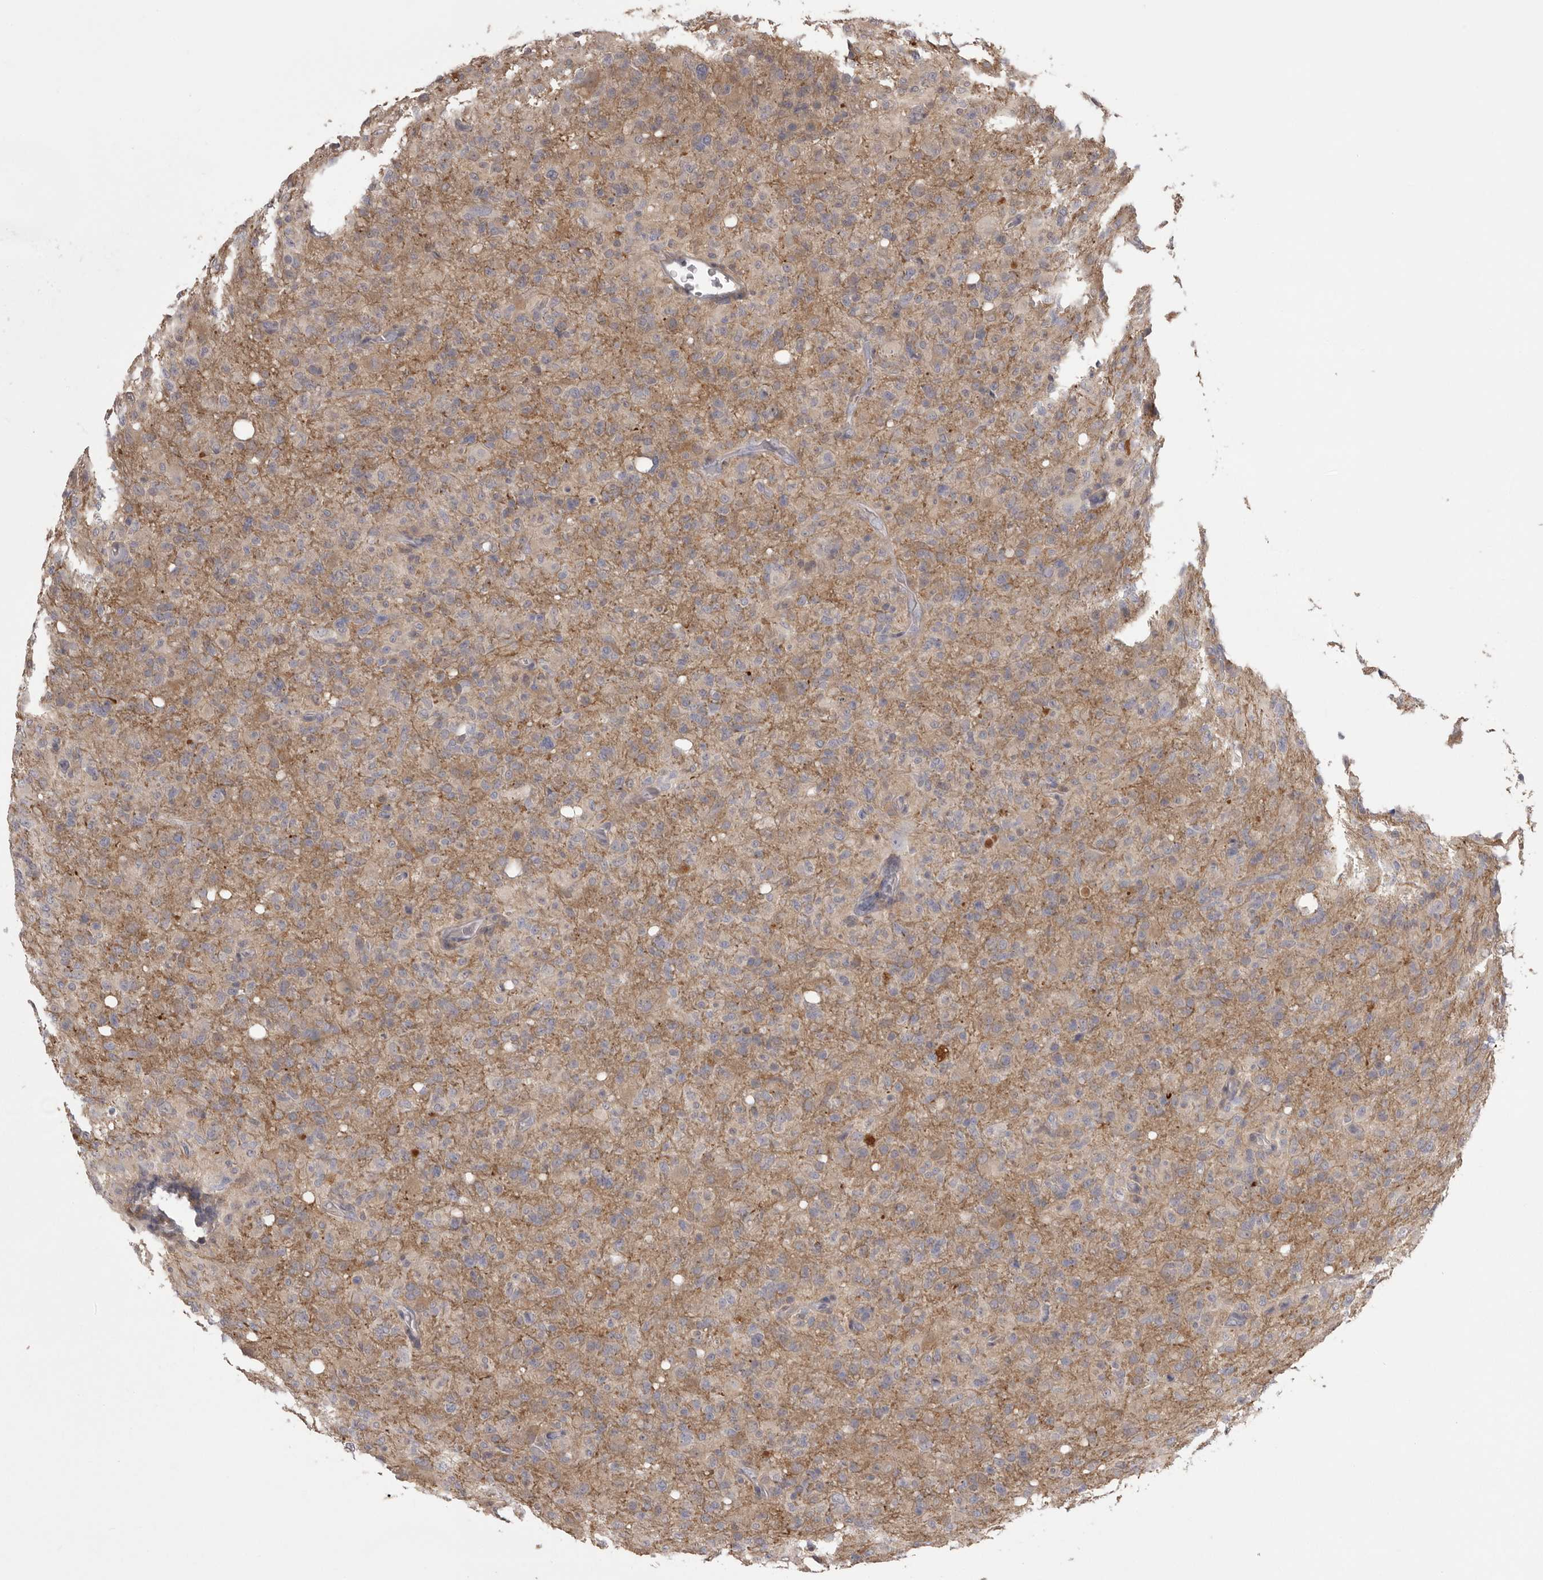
{"staining": {"intensity": "weak", "quantity": "<25%", "location": "cytoplasmic/membranous"}, "tissue": "glioma", "cell_type": "Tumor cells", "image_type": "cancer", "snomed": [{"axis": "morphology", "description": "Glioma, malignant, High grade"}, {"axis": "topography", "description": "Brain"}], "caption": "IHC photomicrograph of human high-grade glioma (malignant) stained for a protein (brown), which exhibits no positivity in tumor cells.", "gene": "MDH1", "patient": {"sex": "female", "age": 57}}